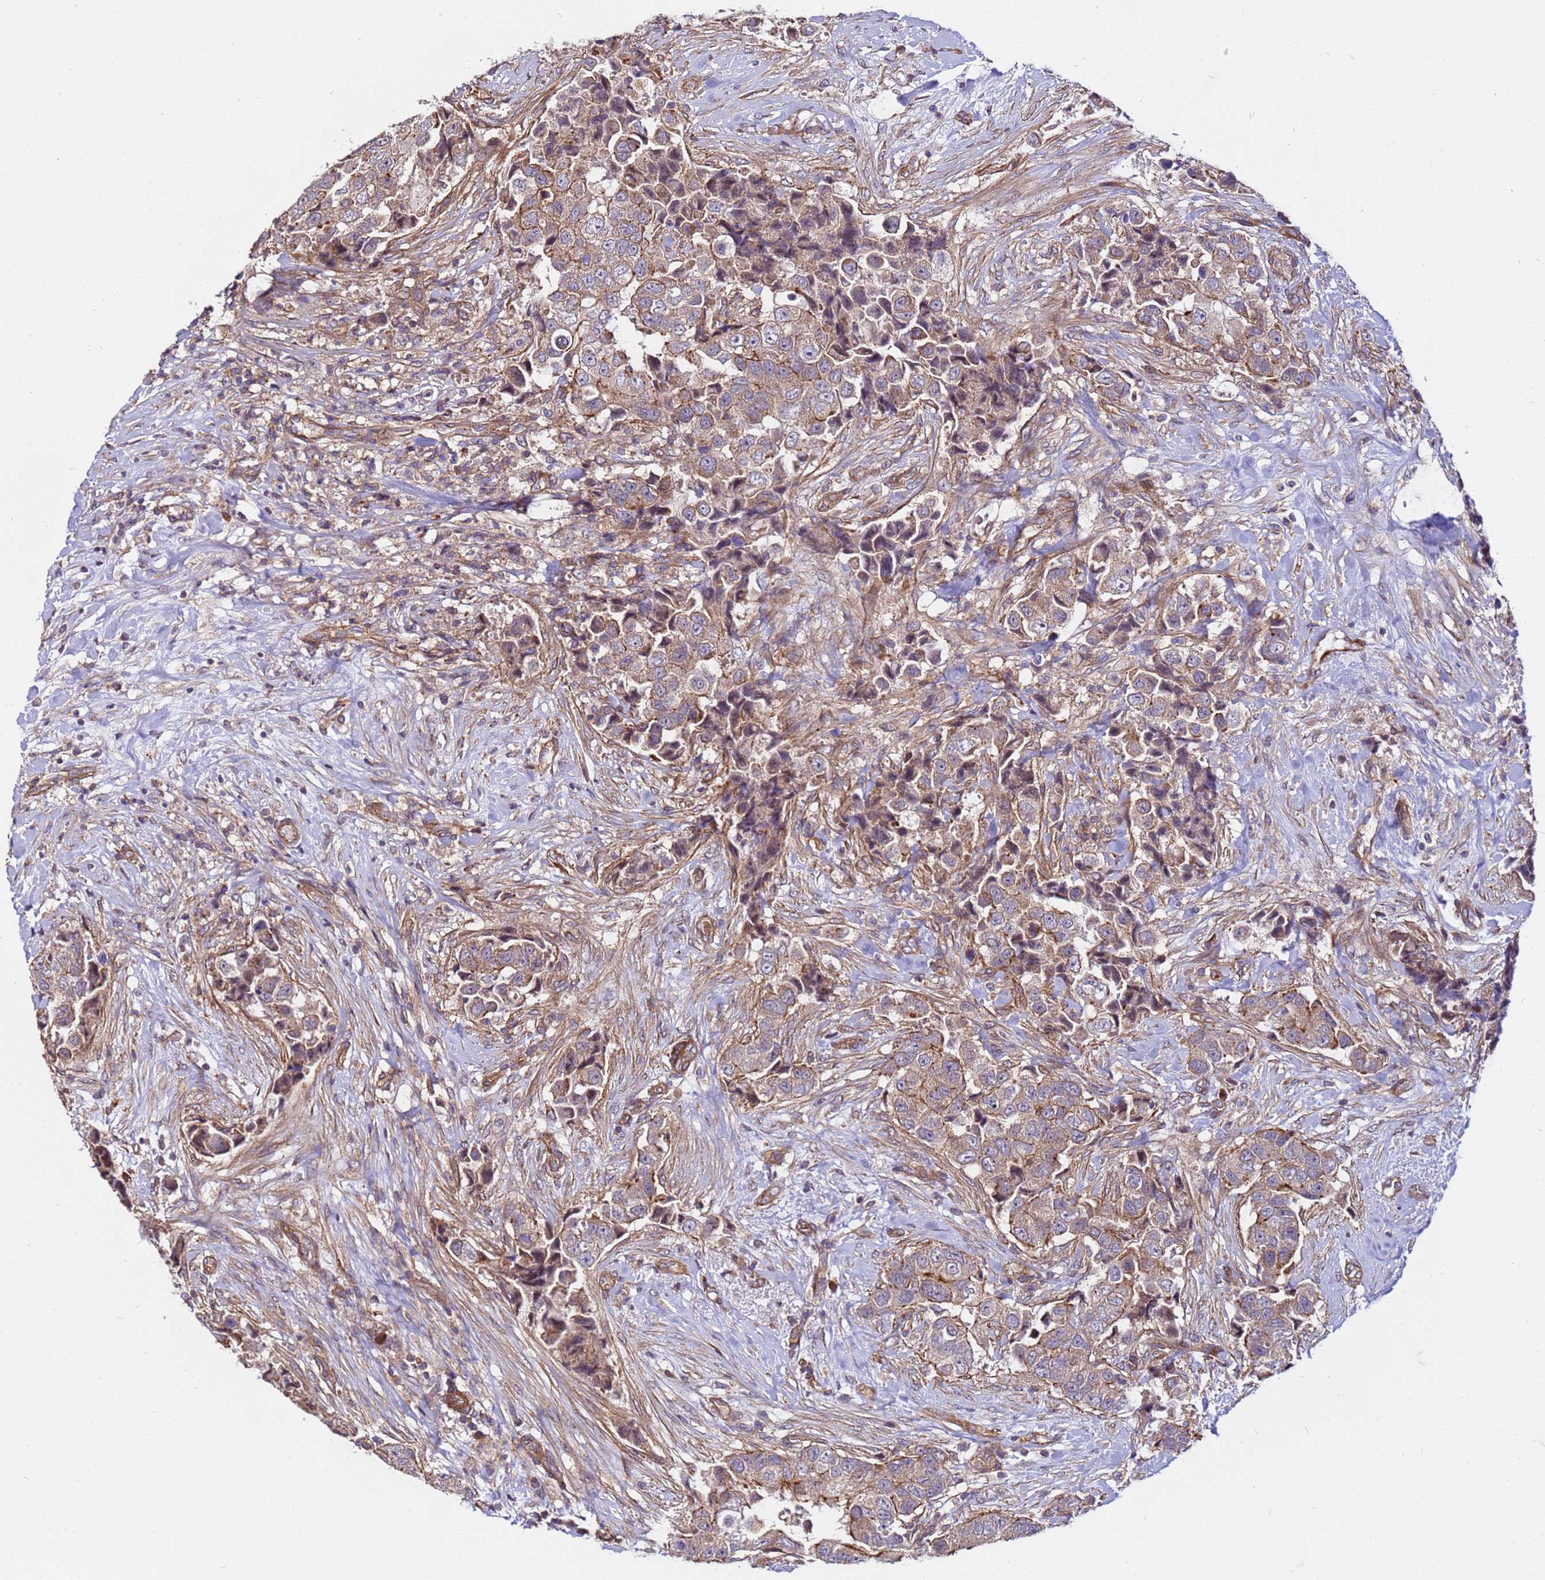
{"staining": {"intensity": "moderate", "quantity": ">75%", "location": "cytoplasmic/membranous"}, "tissue": "breast cancer", "cell_type": "Tumor cells", "image_type": "cancer", "snomed": [{"axis": "morphology", "description": "Normal tissue, NOS"}, {"axis": "morphology", "description": "Duct carcinoma"}, {"axis": "topography", "description": "Breast"}], "caption": "Immunohistochemical staining of human infiltrating ductal carcinoma (breast) exhibits medium levels of moderate cytoplasmic/membranous expression in approximately >75% of tumor cells.", "gene": "STK38", "patient": {"sex": "female", "age": 62}}